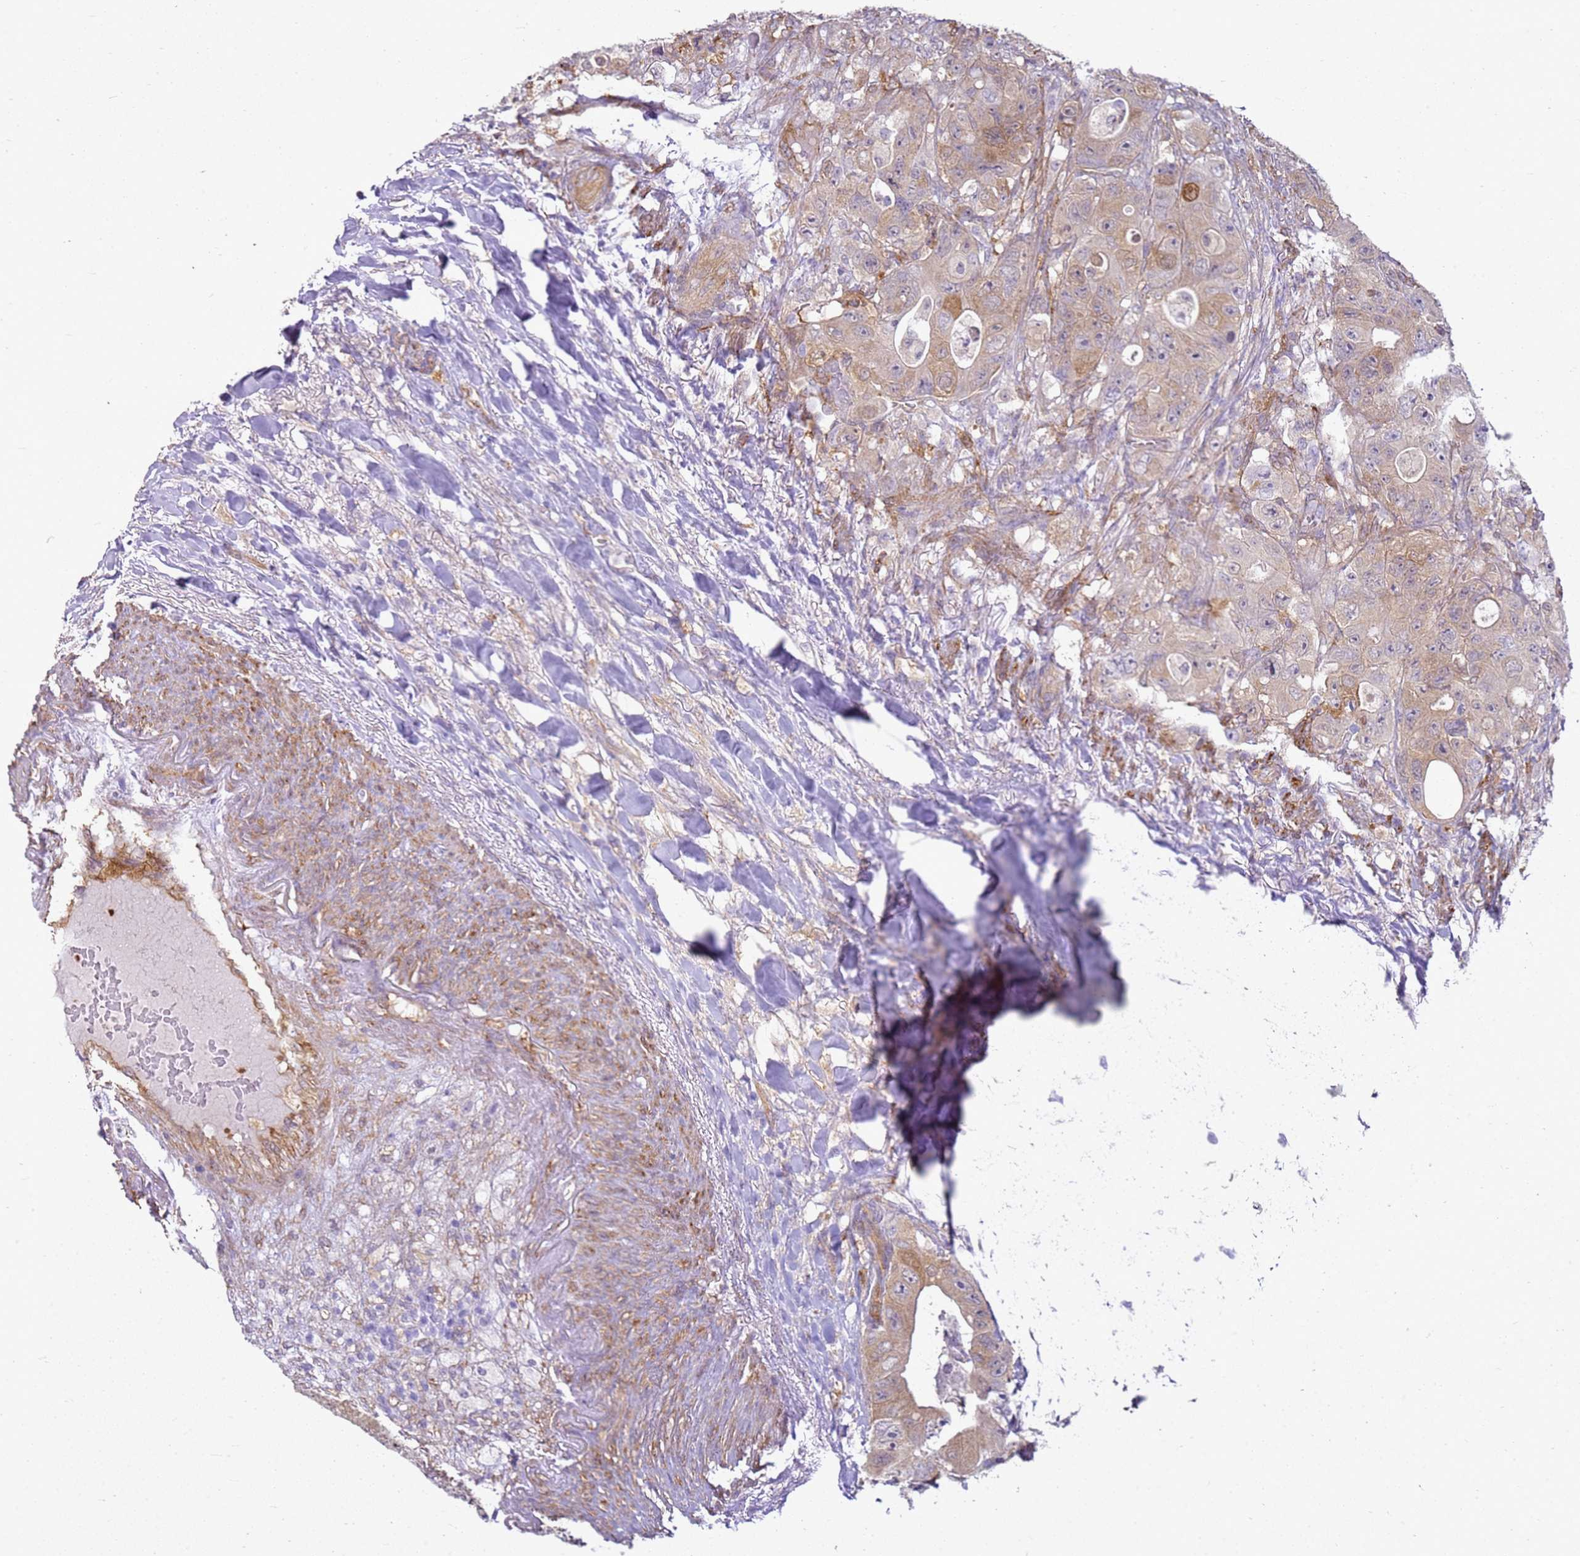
{"staining": {"intensity": "weak", "quantity": ">75%", "location": "cytoplasmic/membranous"}, "tissue": "colorectal cancer", "cell_type": "Tumor cells", "image_type": "cancer", "snomed": [{"axis": "morphology", "description": "Adenocarcinoma, NOS"}, {"axis": "topography", "description": "Colon"}], "caption": "The image displays staining of colorectal adenocarcinoma, revealing weak cytoplasmic/membranous protein positivity (brown color) within tumor cells.", "gene": "HSPB1", "patient": {"sex": "female", "age": 46}}